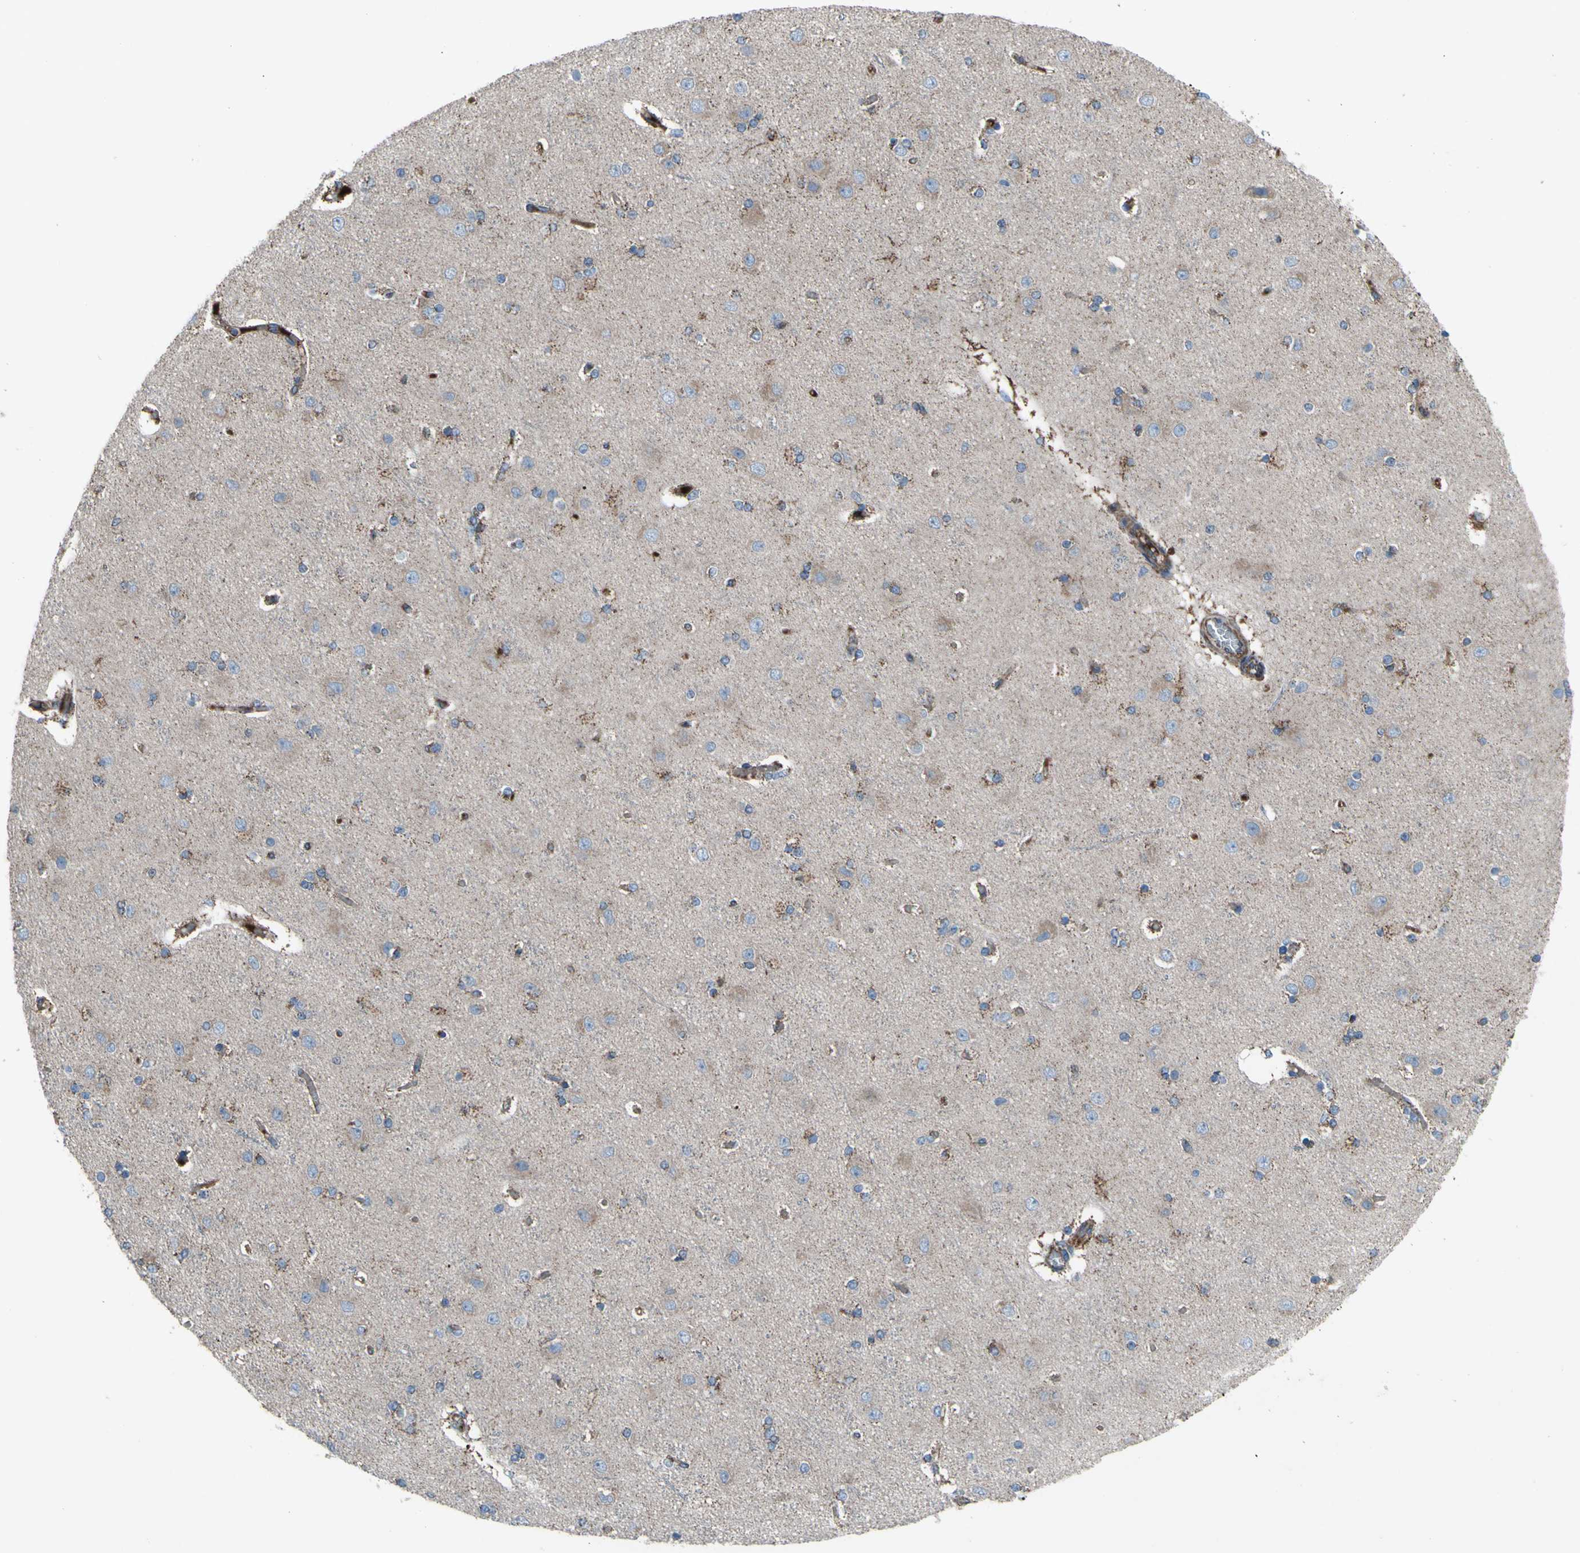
{"staining": {"intensity": "moderate", "quantity": "25%-75%", "location": "cytoplasmic/membranous"}, "tissue": "cerebral cortex", "cell_type": "Endothelial cells", "image_type": "normal", "snomed": [{"axis": "morphology", "description": "Normal tissue, NOS"}, {"axis": "topography", "description": "Cerebral cortex"}], "caption": "Moderate cytoplasmic/membranous protein expression is present in approximately 25%-75% of endothelial cells in cerebral cortex.", "gene": "EMC7", "patient": {"sex": "female", "age": 54}}